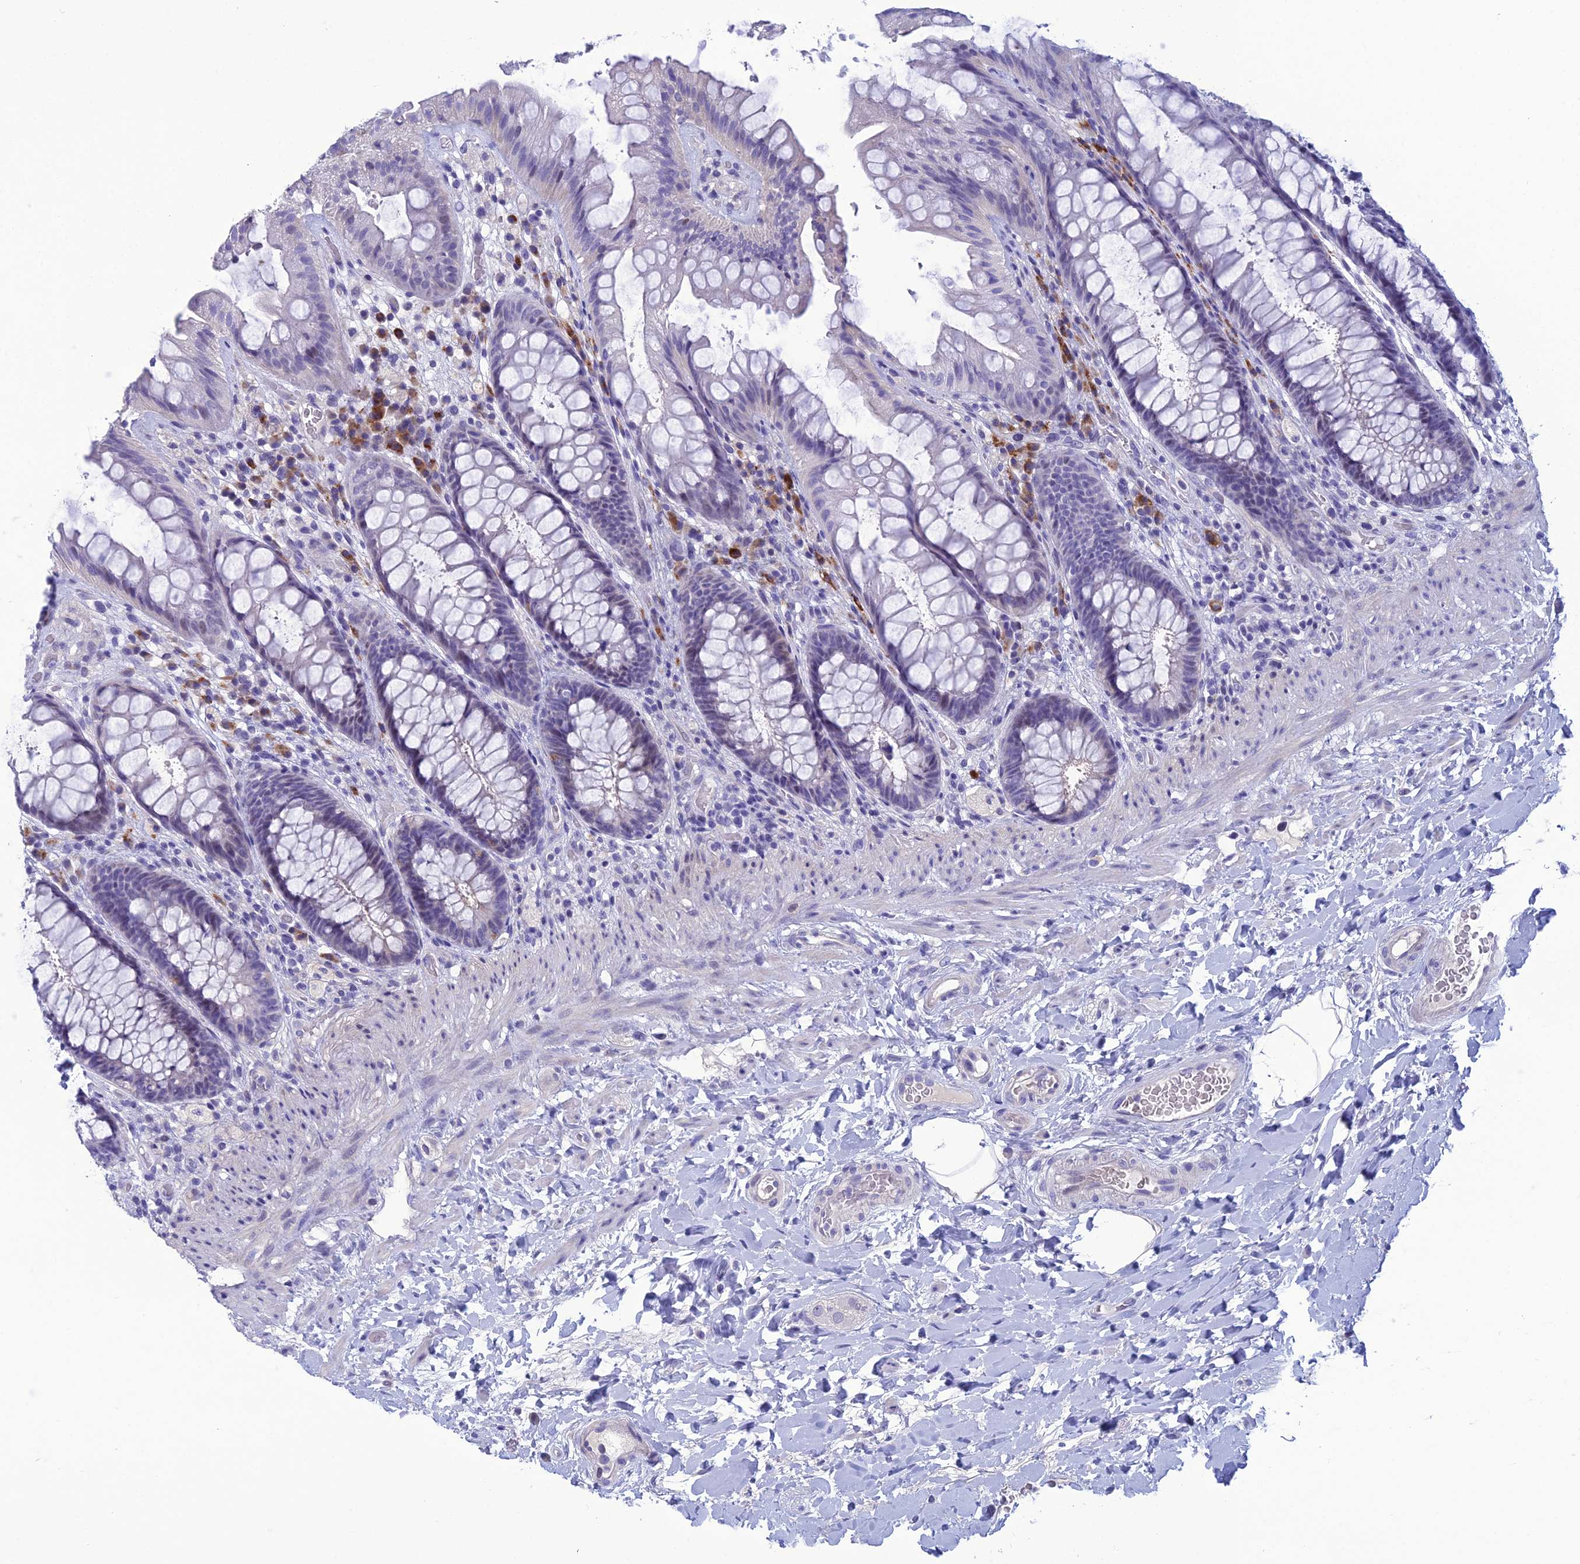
{"staining": {"intensity": "negative", "quantity": "none", "location": "none"}, "tissue": "rectum", "cell_type": "Glandular cells", "image_type": "normal", "snomed": [{"axis": "morphology", "description": "Normal tissue, NOS"}, {"axis": "topography", "description": "Rectum"}], "caption": "Glandular cells are negative for protein expression in normal human rectum. Brightfield microscopy of immunohistochemistry (IHC) stained with DAB (3,3'-diaminobenzidine) (brown) and hematoxylin (blue), captured at high magnification.", "gene": "CRB2", "patient": {"sex": "female", "age": 46}}